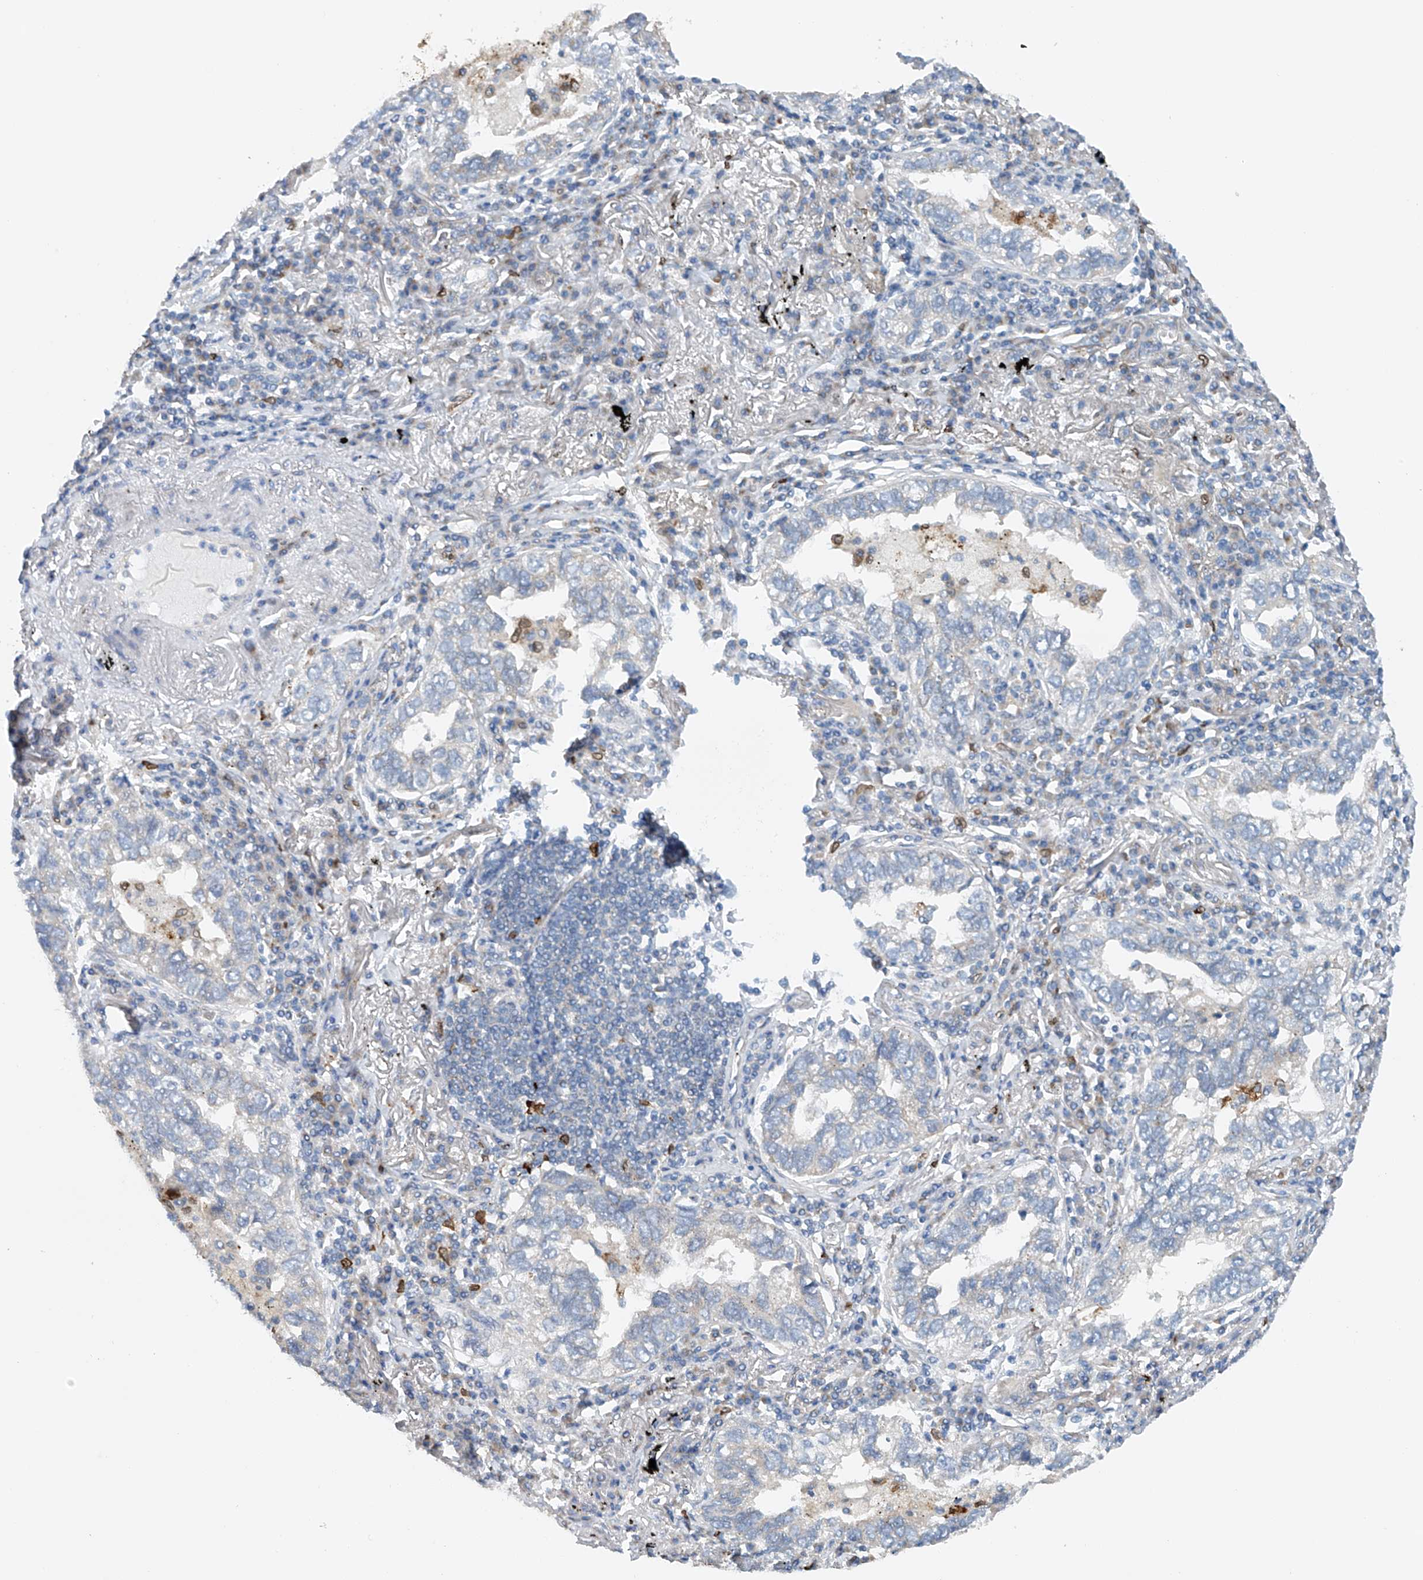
{"staining": {"intensity": "negative", "quantity": "none", "location": "none"}, "tissue": "lung cancer", "cell_type": "Tumor cells", "image_type": "cancer", "snomed": [{"axis": "morphology", "description": "Adenocarcinoma, NOS"}, {"axis": "topography", "description": "Lung"}], "caption": "DAB (3,3'-diaminobenzidine) immunohistochemical staining of human lung cancer shows no significant positivity in tumor cells.", "gene": "CEP85L", "patient": {"sex": "male", "age": 65}}